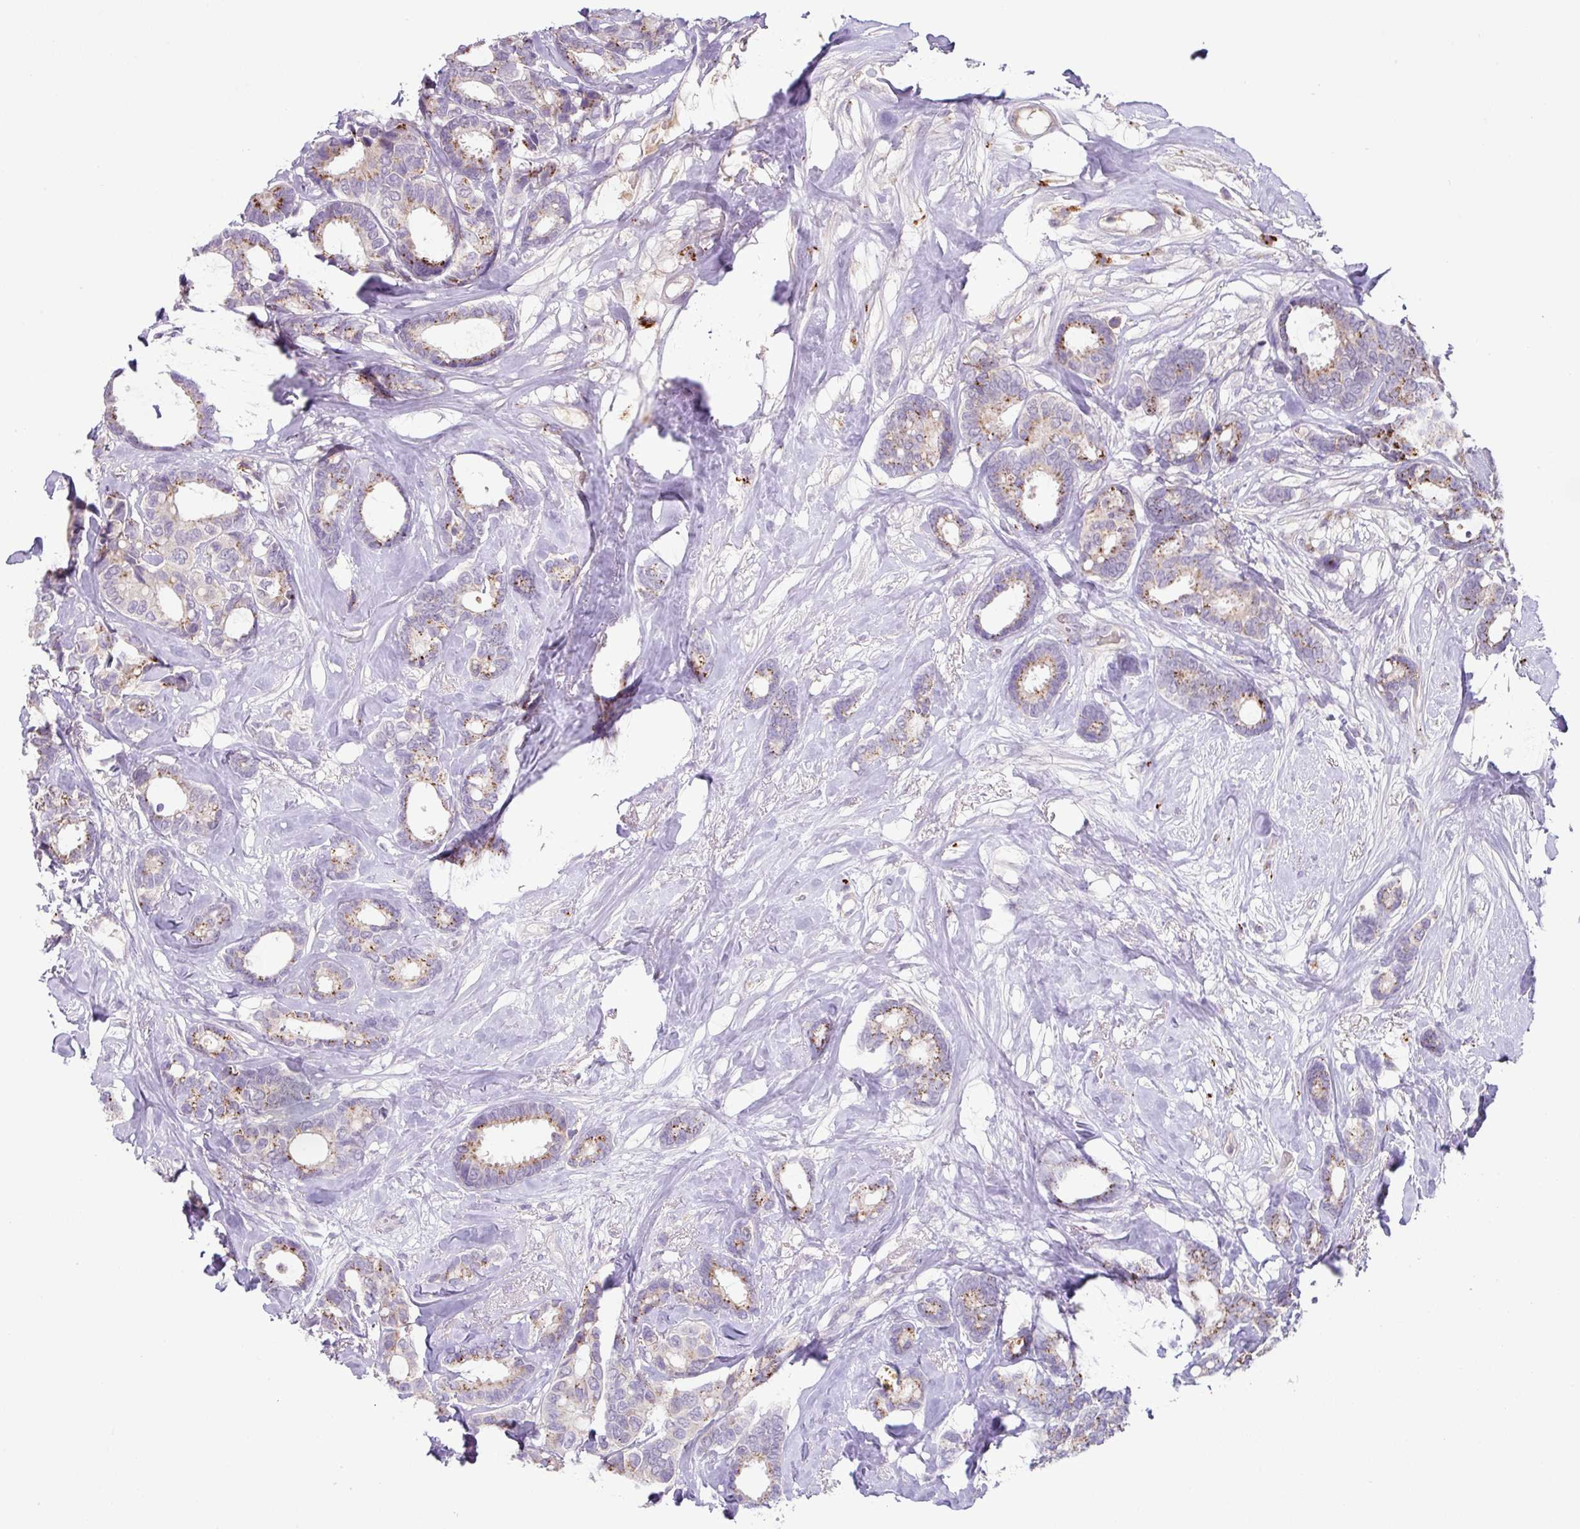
{"staining": {"intensity": "weak", "quantity": "<25%", "location": "cytoplasmic/membranous"}, "tissue": "breast cancer", "cell_type": "Tumor cells", "image_type": "cancer", "snomed": [{"axis": "morphology", "description": "Duct carcinoma"}, {"axis": "topography", "description": "Breast"}], "caption": "Breast cancer was stained to show a protein in brown. There is no significant expression in tumor cells. (Brightfield microscopy of DAB immunohistochemistry (IHC) at high magnification).", "gene": "PLEKHH3", "patient": {"sex": "female", "age": 87}}